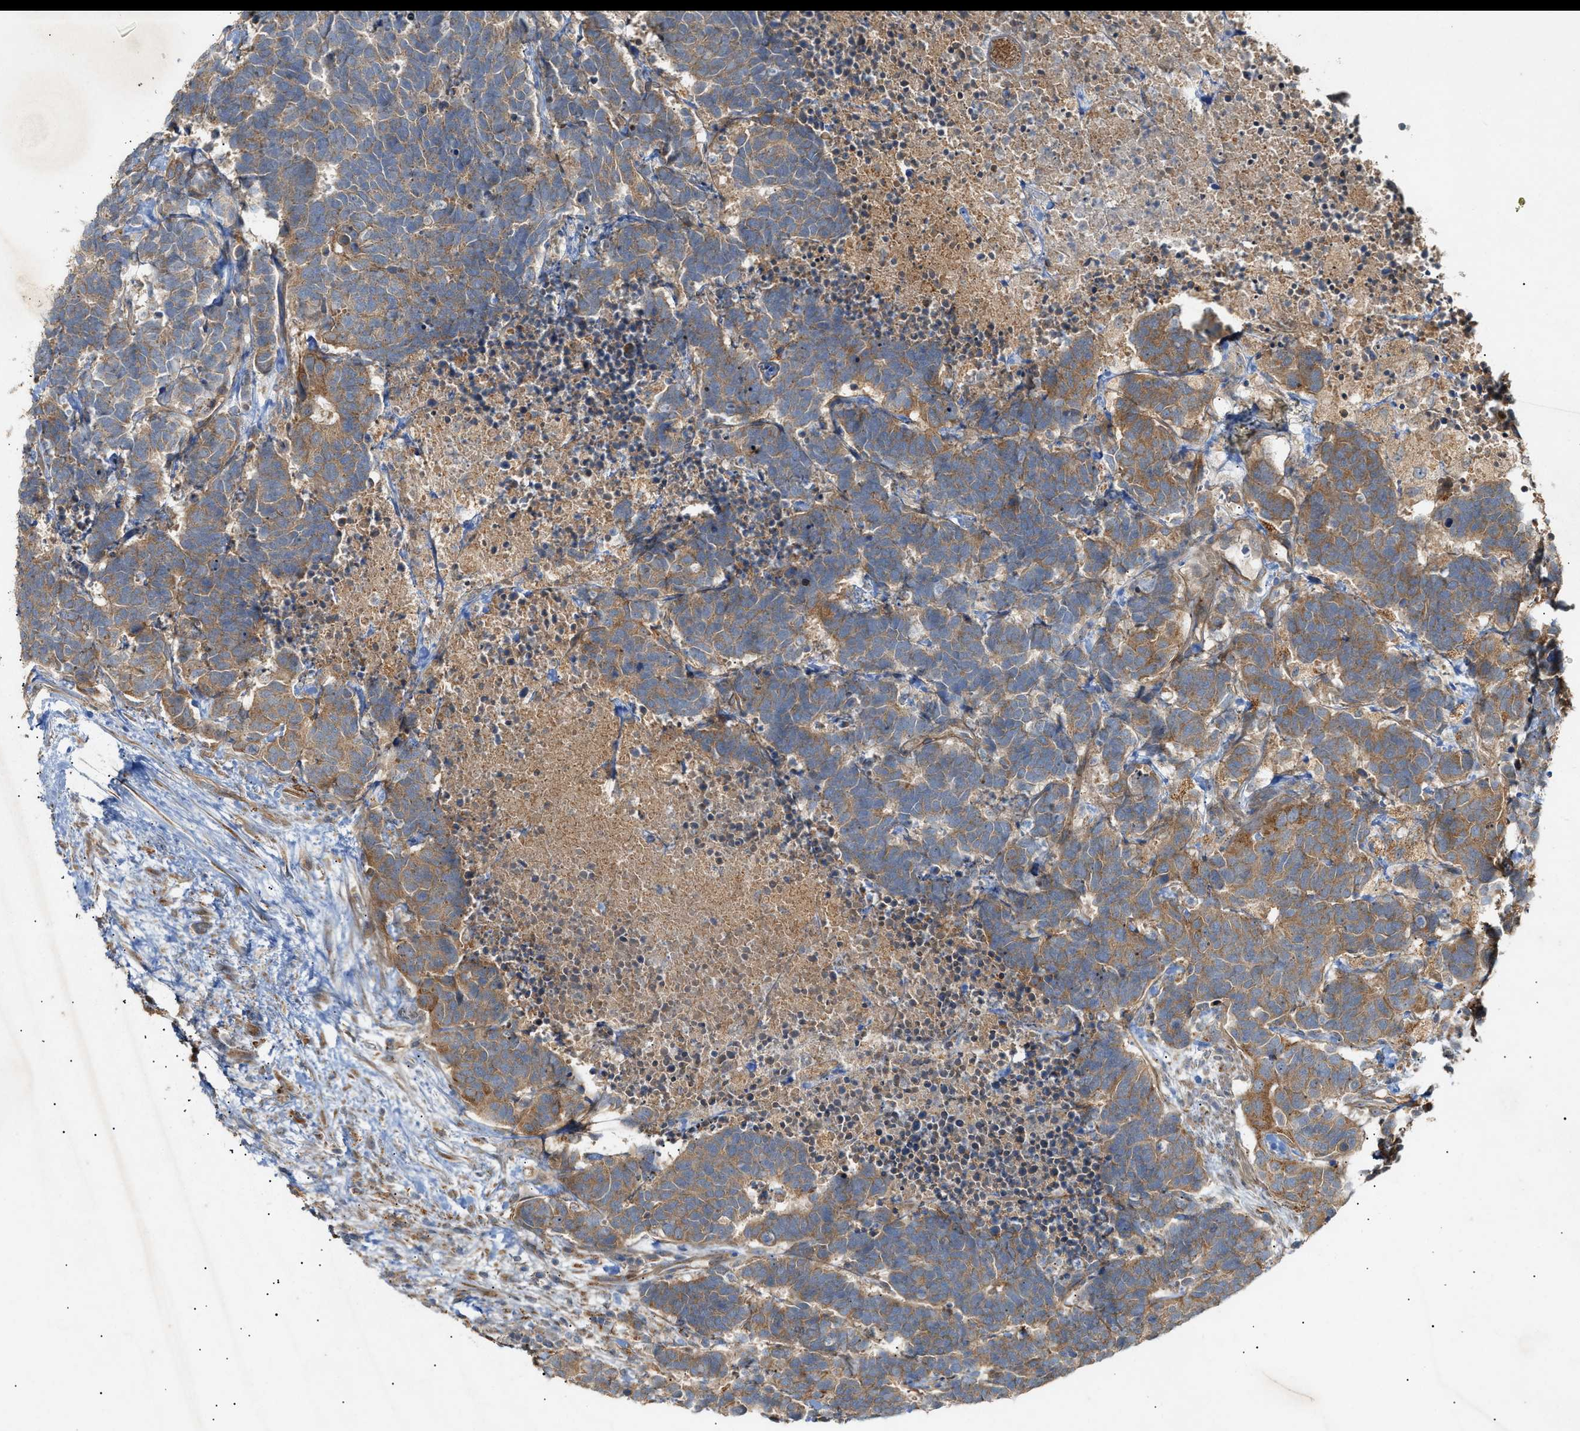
{"staining": {"intensity": "moderate", "quantity": "25%-75%", "location": "cytoplasmic/membranous"}, "tissue": "carcinoid", "cell_type": "Tumor cells", "image_type": "cancer", "snomed": [{"axis": "morphology", "description": "Carcinoma, NOS"}, {"axis": "morphology", "description": "Carcinoid, malignant, NOS"}, {"axis": "topography", "description": "Urinary bladder"}], "caption": "Human carcinoid stained with a brown dye shows moderate cytoplasmic/membranous positive positivity in about 25%-75% of tumor cells.", "gene": "MTCH1", "patient": {"sex": "male", "age": 57}}